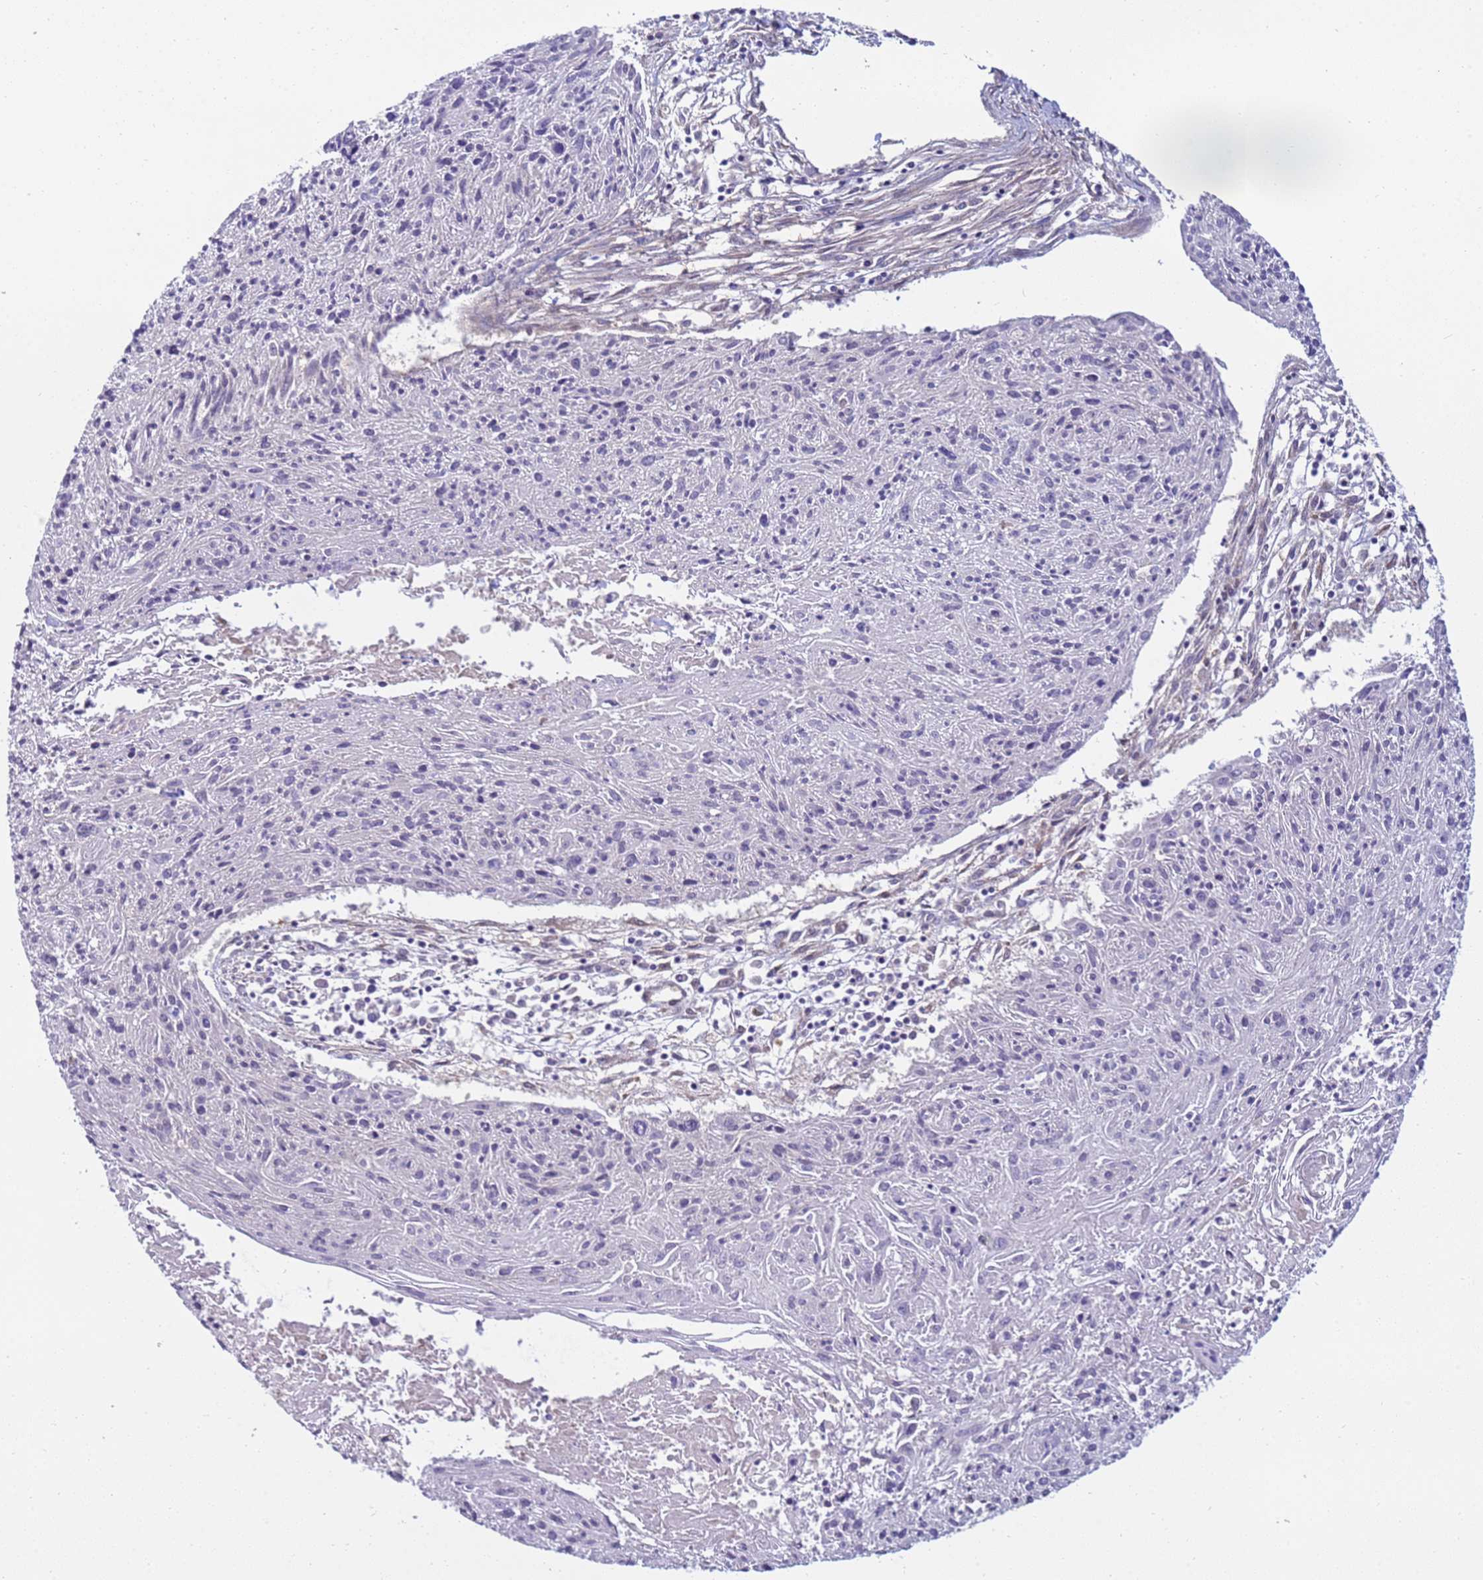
{"staining": {"intensity": "negative", "quantity": "none", "location": "none"}, "tissue": "cervical cancer", "cell_type": "Tumor cells", "image_type": "cancer", "snomed": [{"axis": "morphology", "description": "Squamous cell carcinoma, NOS"}, {"axis": "topography", "description": "Cervix"}], "caption": "Protein analysis of cervical cancer displays no significant expression in tumor cells. (DAB (3,3'-diaminobenzidine) IHC visualized using brightfield microscopy, high magnification).", "gene": "TRPC6", "patient": {"sex": "female", "age": 51}}